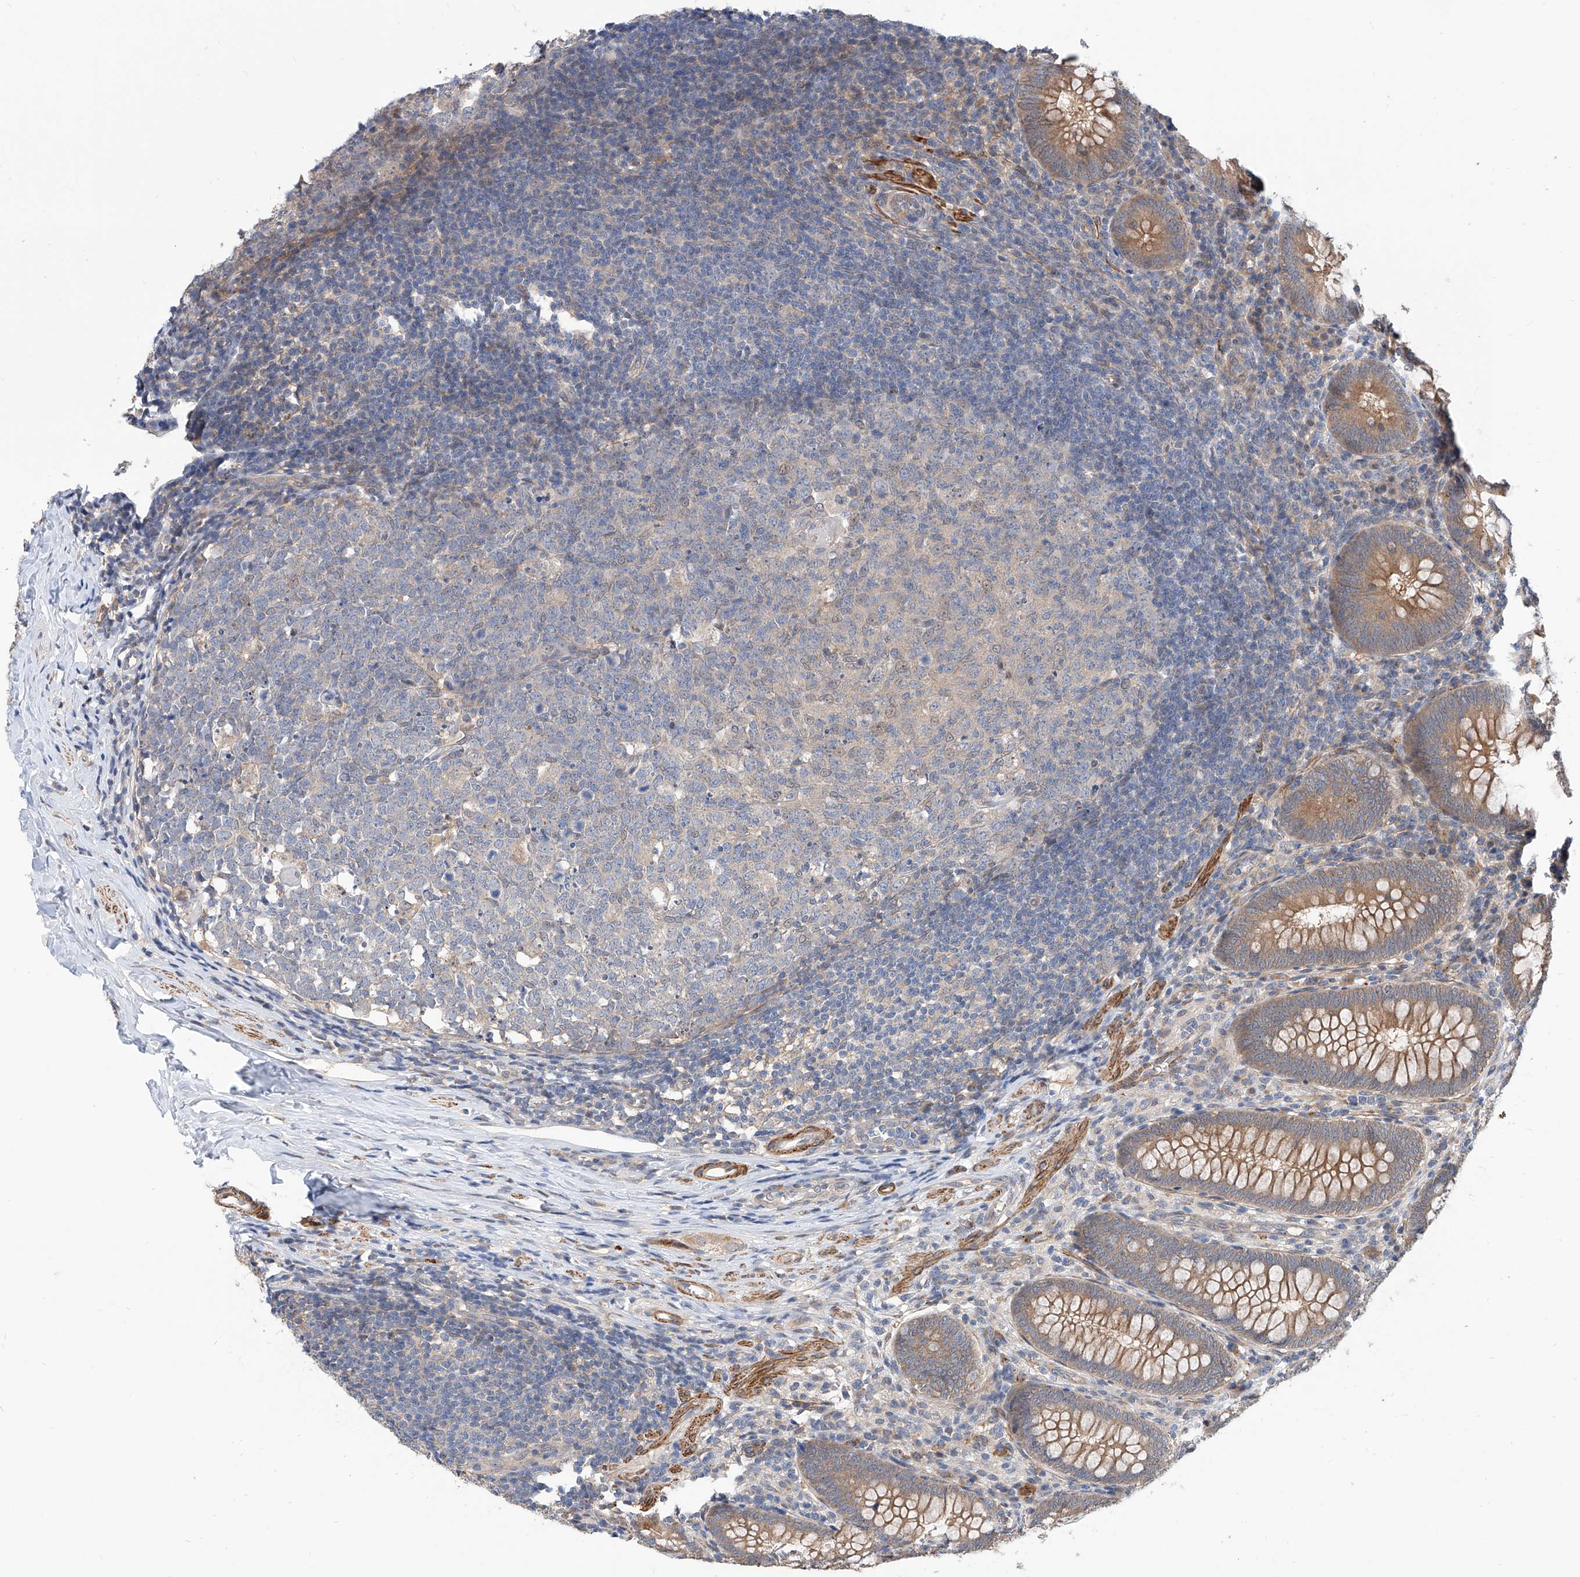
{"staining": {"intensity": "moderate", "quantity": ">75%", "location": "cytoplasmic/membranous"}, "tissue": "appendix", "cell_type": "Glandular cells", "image_type": "normal", "snomed": [{"axis": "morphology", "description": "Normal tissue, NOS"}, {"axis": "topography", "description": "Appendix"}], "caption": "Immunohistochemical staining of normal human appendix displays >75% levels of moderate cytoplasmic/membranous protein positivity in approximately >75% of glandular cells.", "gene": "MAGEE2", "patient": {"sex": "male", "age": 14}}